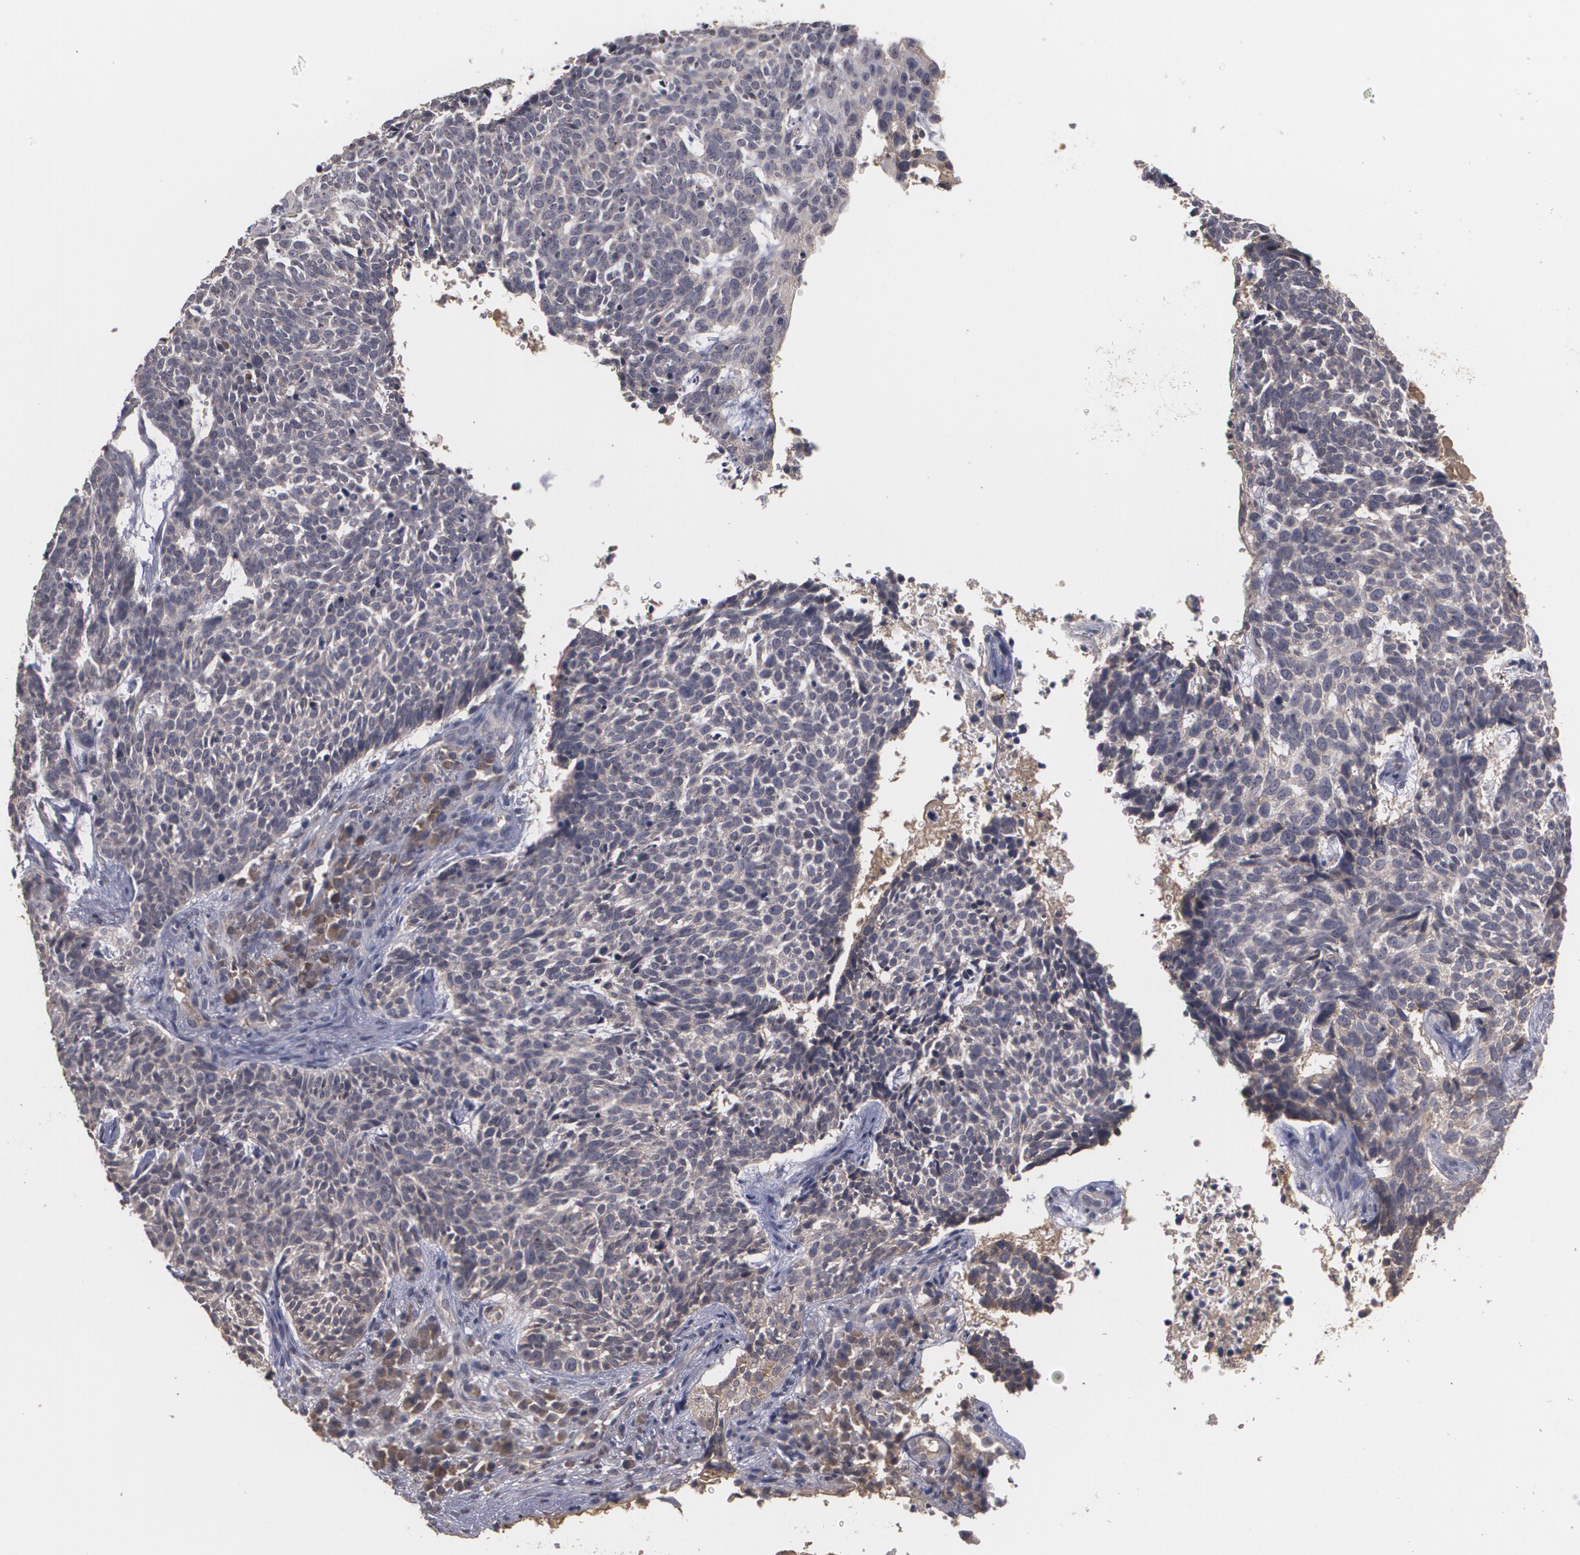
{"staining": {"intensity": "weak", "quantity": ">75%", "location": "cytoplasmic/membranous"}, "tissue": "skin cancer", "cell_type": "Tumor cells", "image_type": "cancer", "snomed": [{"axis": "morphology", "description": "Basal cell carcinoma"}, {"axis": "topography", "description": "Skin"}], "caption": "This histopathology image displays skin cancer (basal cell carcinoma) stained with immunohistochemistry (IHC) to label a protein in brown. The cytoplasmic/membranous of tumor cells show weak positivity for the protein. Nuclei are counter-stained blue.", "gene": "ARF6", "patient": {"sex": "female", "age": 89}}